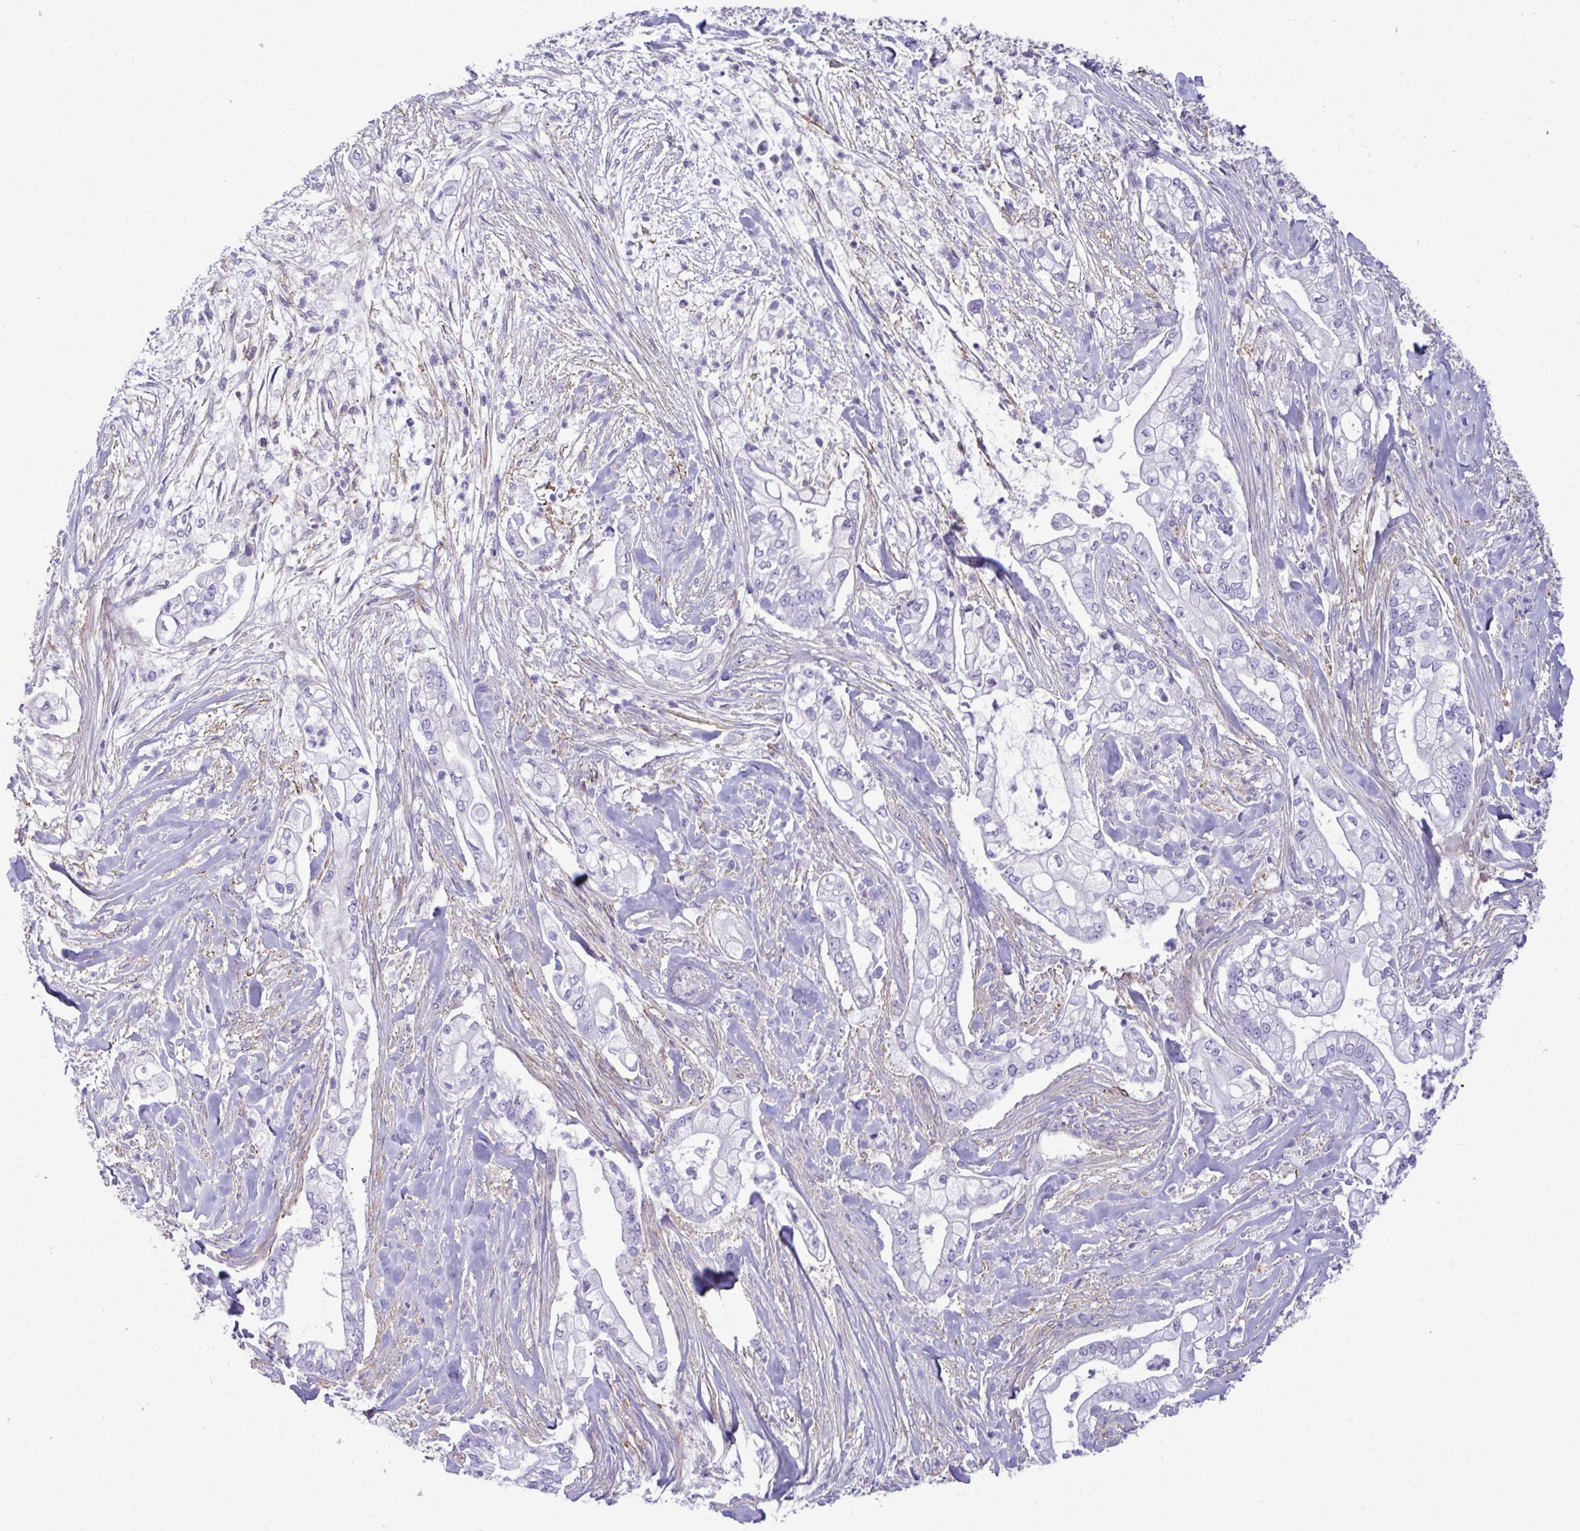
{"staining": {"intensity": "negative", "quantity": "none", "location": "none"}, "tissue": "pancreatic cancer", "cell_type": "Tumor cells", "image_type": "cancer", "snomed": [{"axis": "morphology", "description": "Adenocarcinoma, NOS"}, {"axis": "topography", "description": "Pancreas"}], "caption": "DAB immunohistochemical staining of human adenocarcinoma (pancreatic) shows no significant staining in tumor cells.", "gene": "MYH10", "patient": {"sex": "female", "age": 69}}